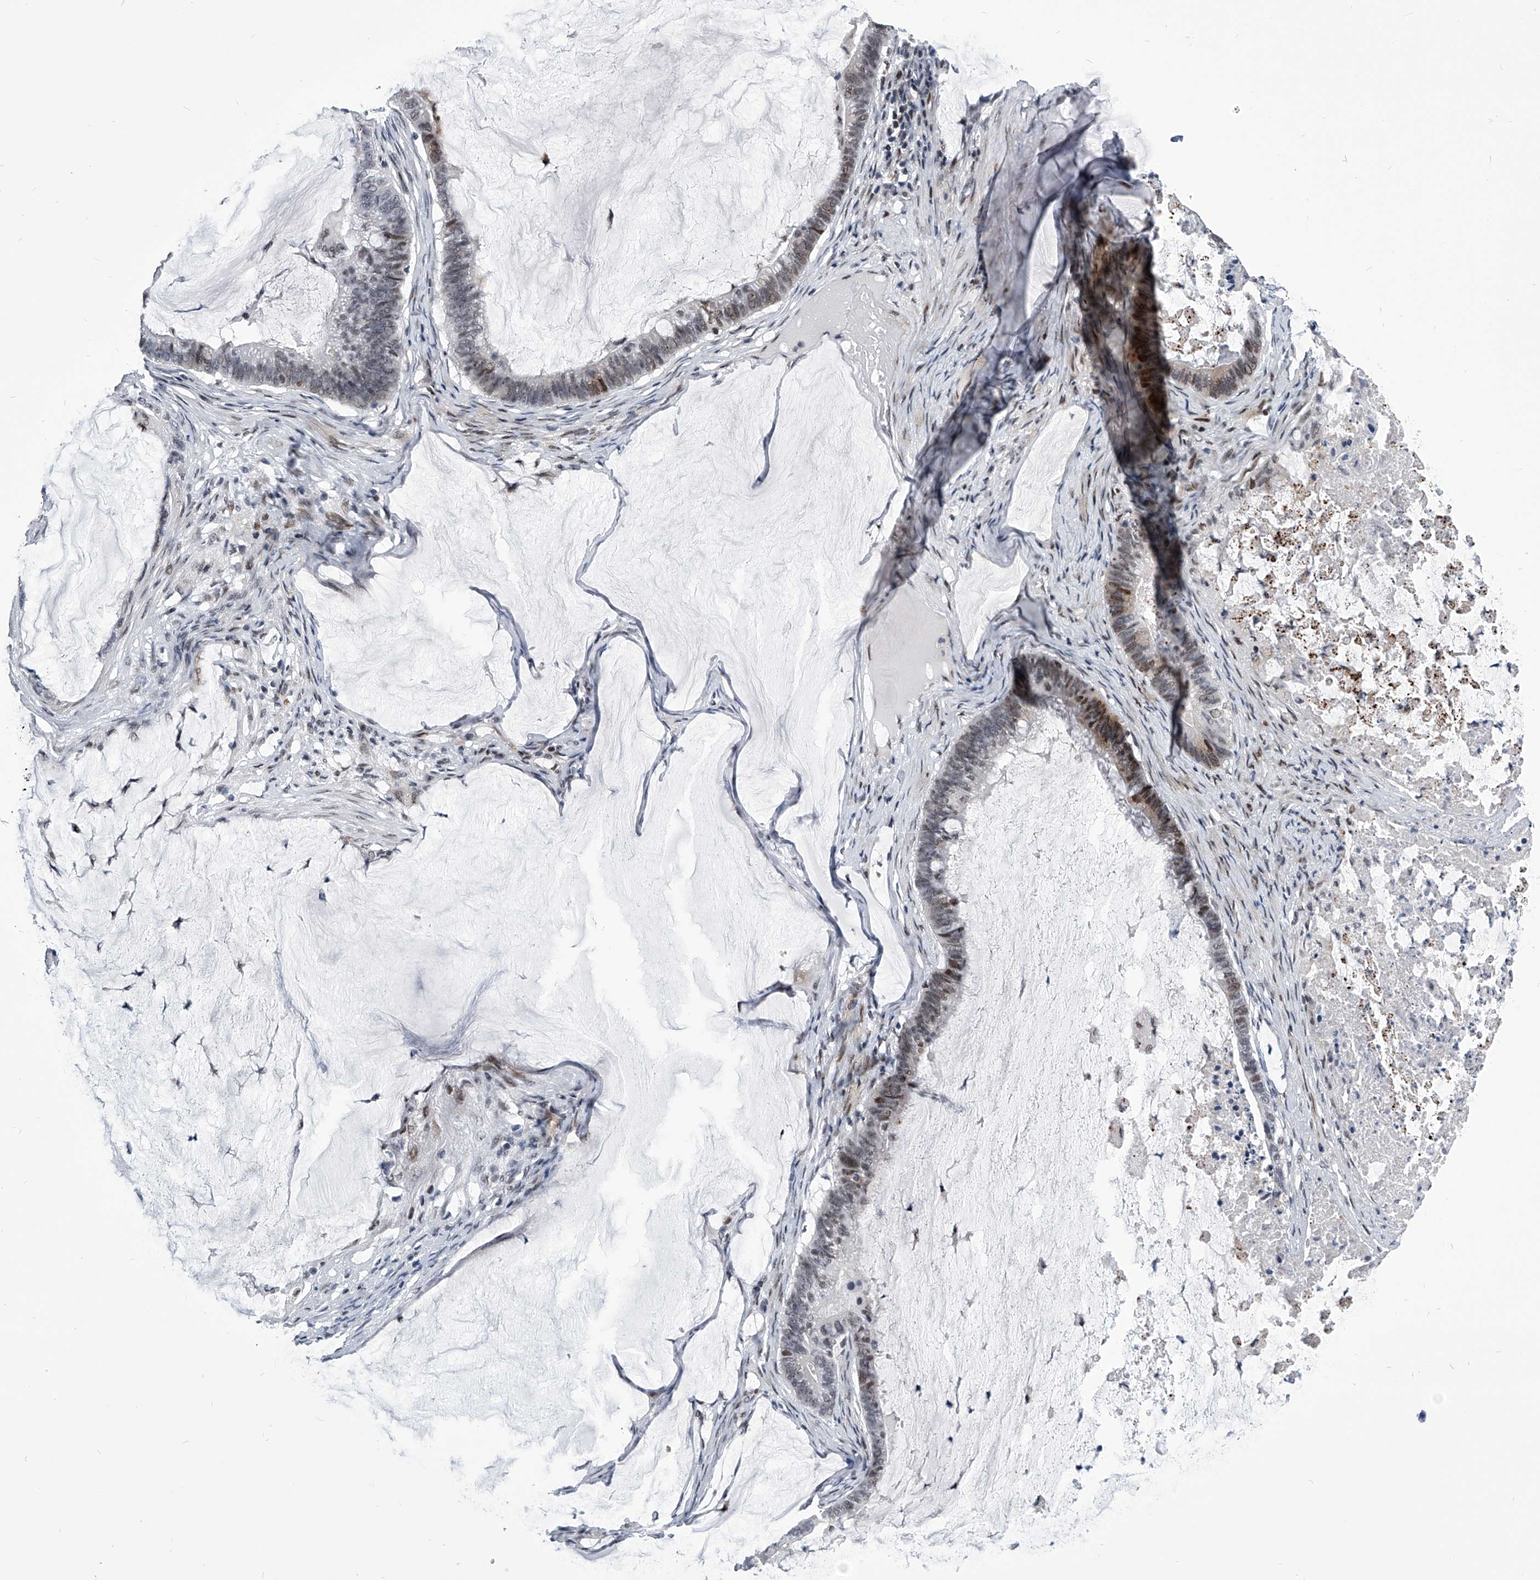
{"staining": {"intensity": "moderate", "quantity": "25%-75%", "location": "nuclear"}, "tissue": "ovarian cancer", "cell_type": "Tumor cells", "image_type": "cancer", "snomed": [{"axis": "morphology", "description": "Cystadenocarcinoma, mucinous, NOS"}, {"axis": "topography", "description": "Ovary"}], "caption": "IHC (DAB) staining of human ovarian cancer (mucinous cystadenocarcinoma) displays moderate nuclear protein positivity in about 25%-75% of tumor cells. The protein is shown in brown color, while the nuclei are stained blue.", "gene": "CMTR1", "patient": {"sex": "female", "age": 61}}